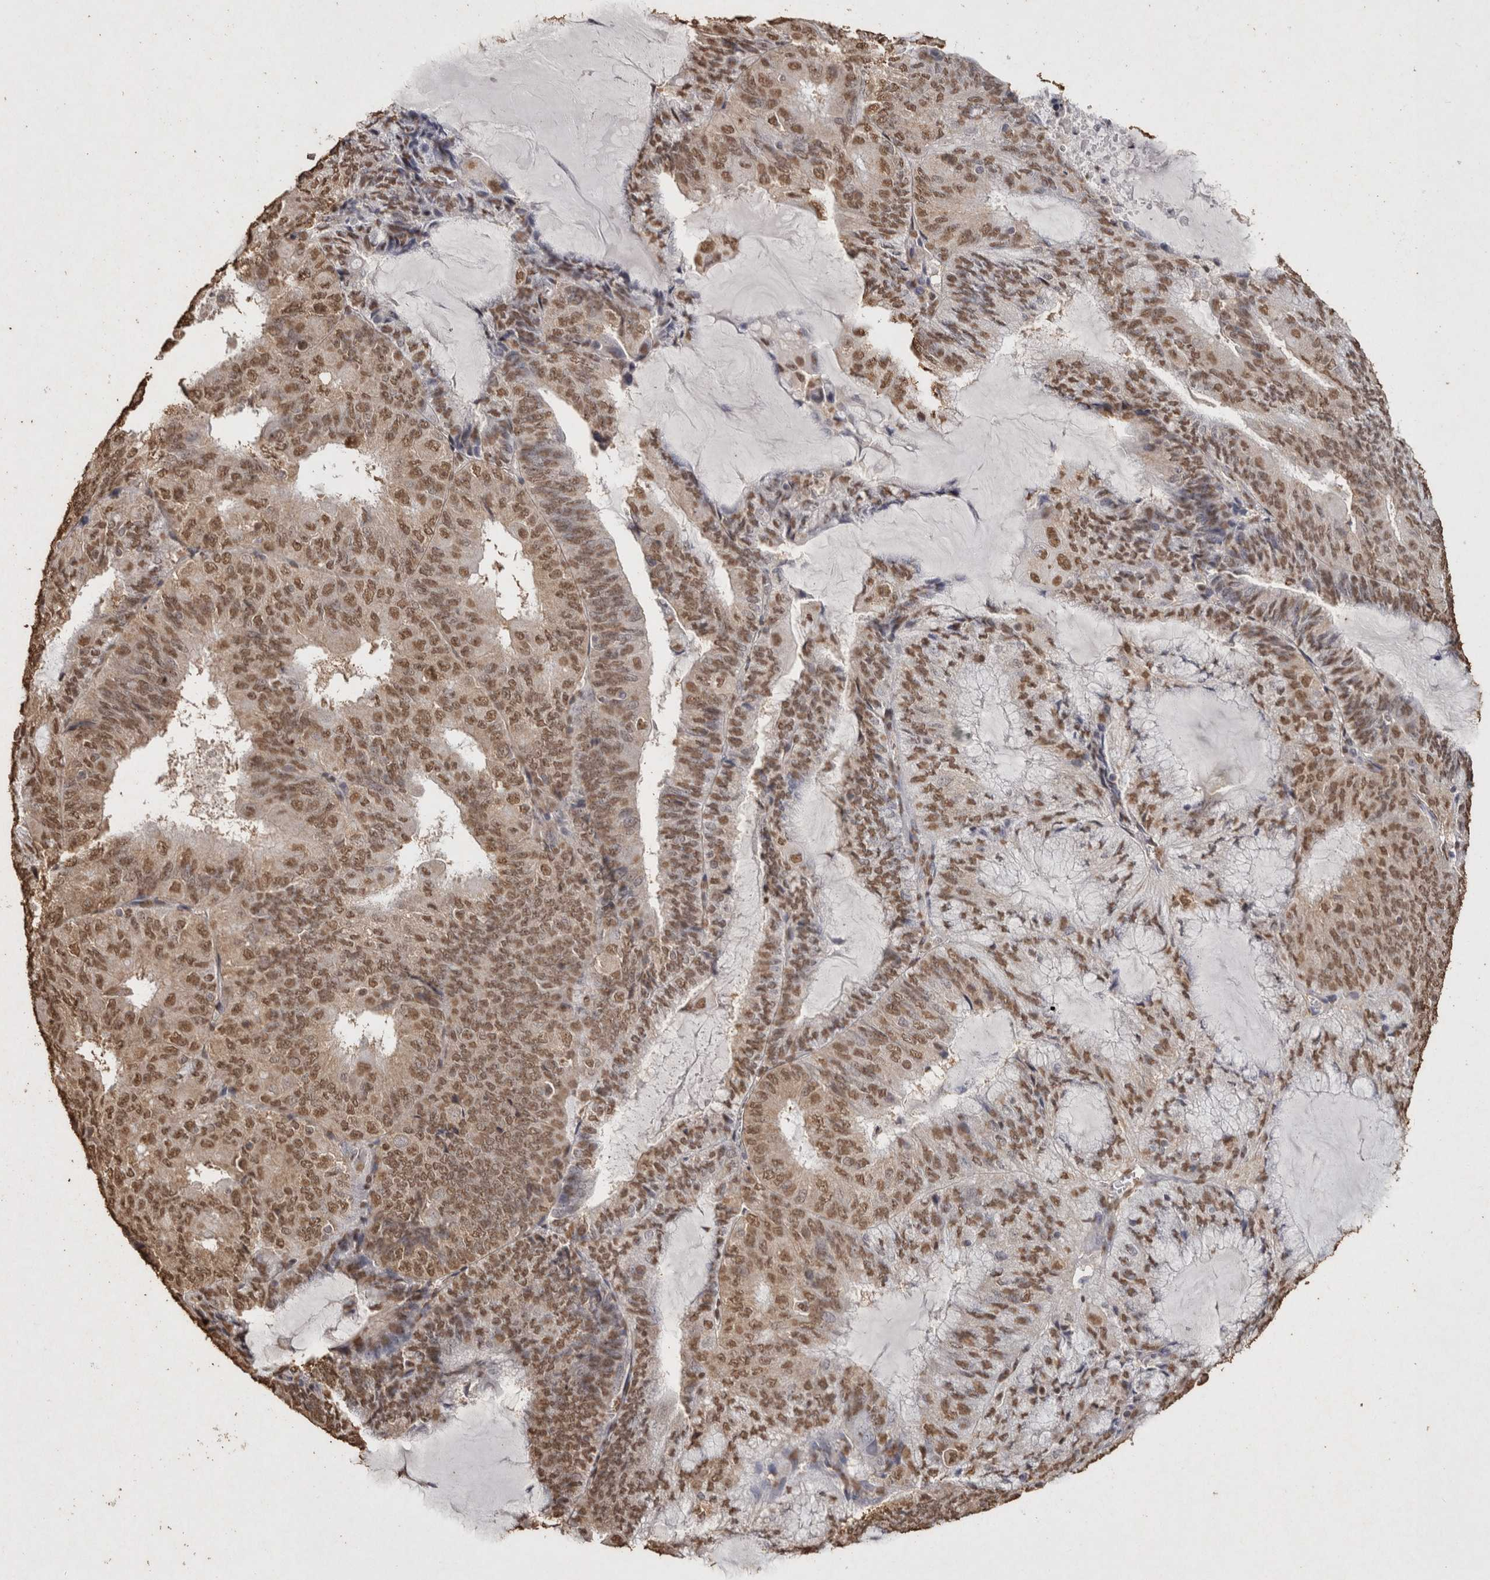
{"staining": {"intensity": "moderate", "quantity": ">75%", "location": "nuclear"}, "tissue": "endometrial cancer", "cell_type": "Tumor cells", "image_type": "cancer", "snomed": [{"axis": "morphology", "description": "Adenocarcinoma, NOS"}, {"axis": "topography", "description": "Endometrium"}], "caption": "A medium amount of moderate nuclear staining is present in about >75% of tumor cells in endometrial cancer tissue.", "gene": "FSTL3", "patient": {"sex": "female", "age": 81}}